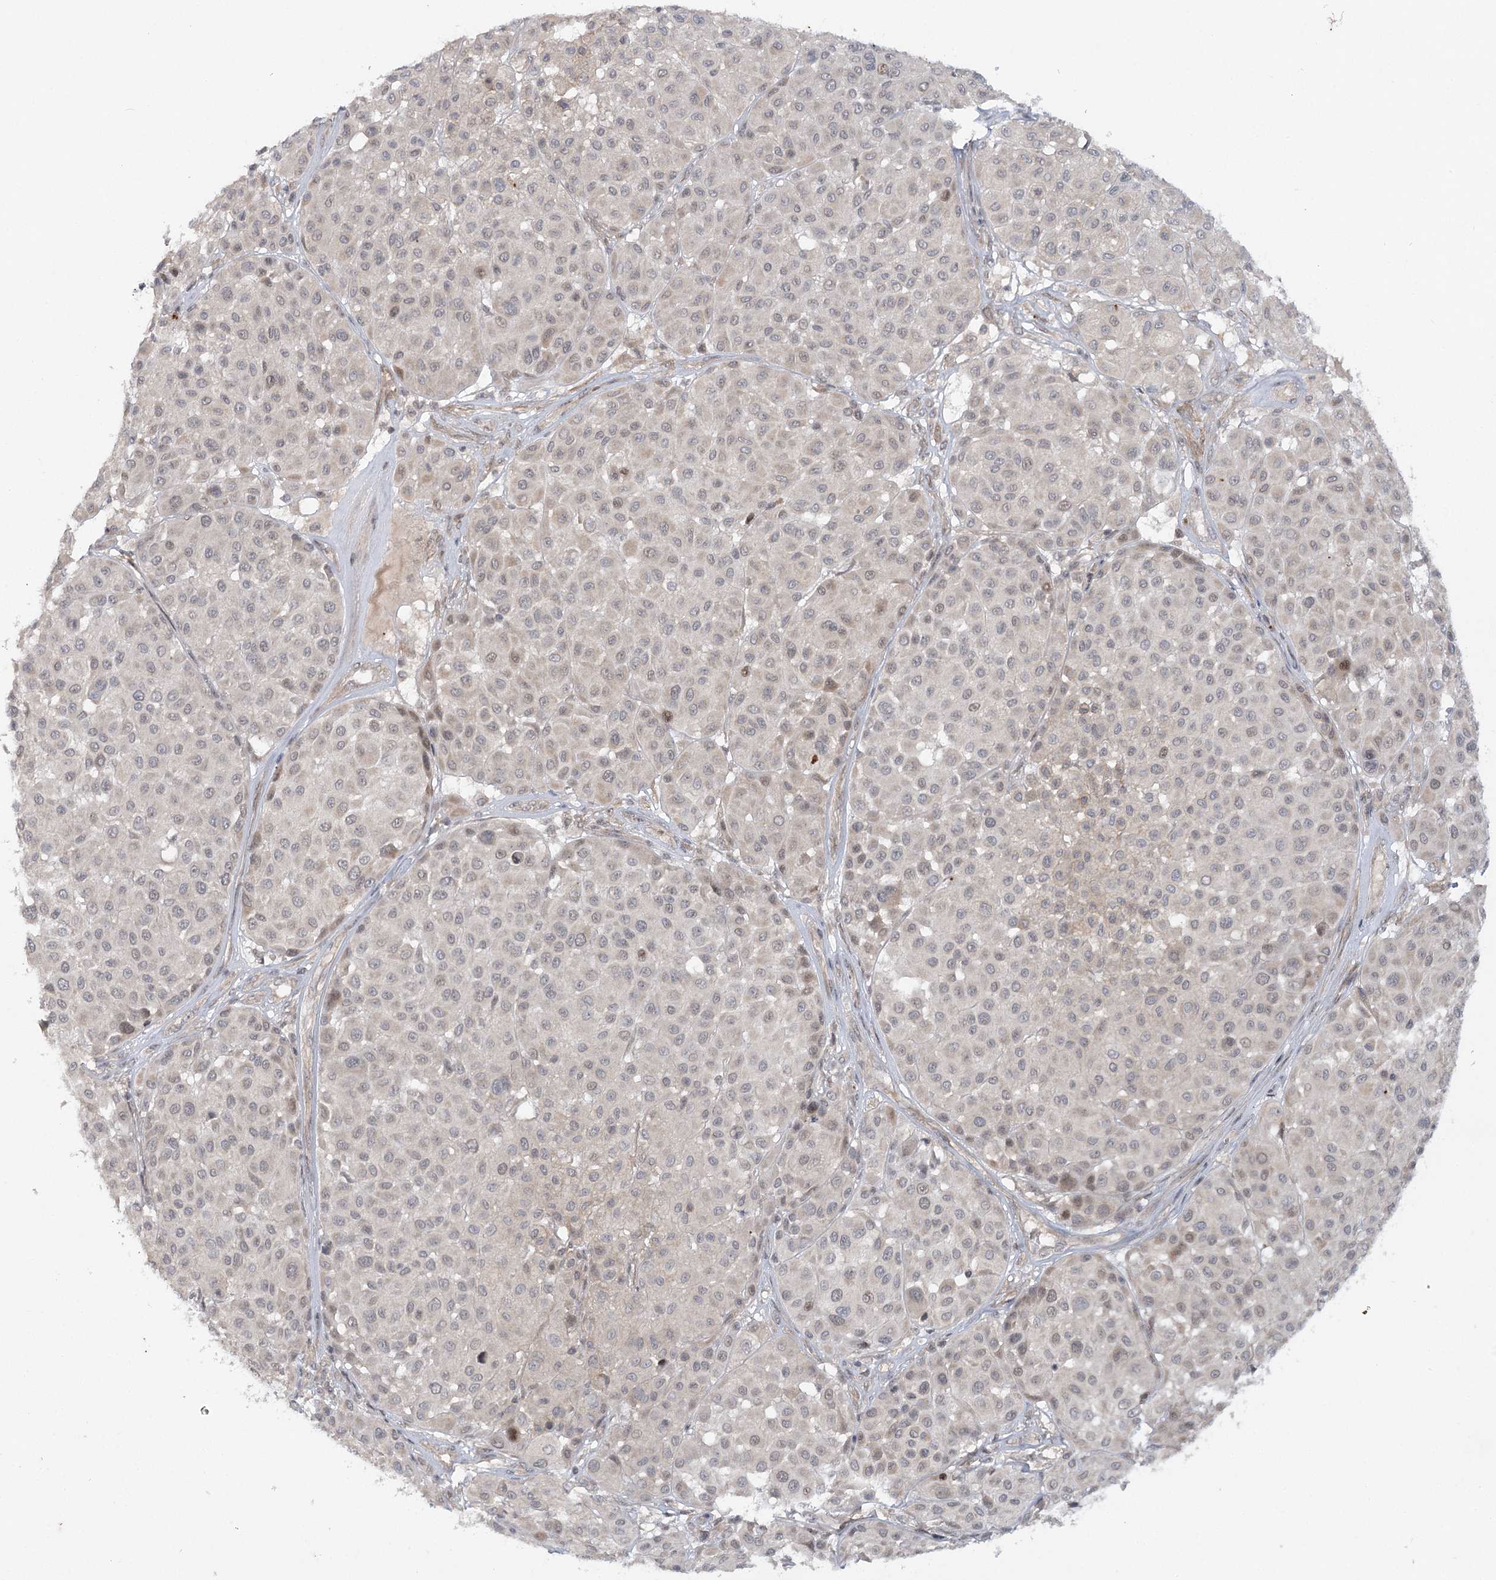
{"staining": {"intensity": "negative", "quantity": "none", "location": "none"}, "tissue": "melanoma", "cell_type": "Tumor cells", "image_type": "cancer", "snomed": [{"axis": "morphology", "description": "Malignant melanoma, Metastatic site"}, {"axis": "topography", "description": "Soft tissue"}], "caption": "DAB (3,3'-diaminobenzidine) immunohistochemical staining of human melanoma shows no significant positivity in tumor cells.", "gene": "SH2D3A", "patient": {"sex": "male", "age": 41}}